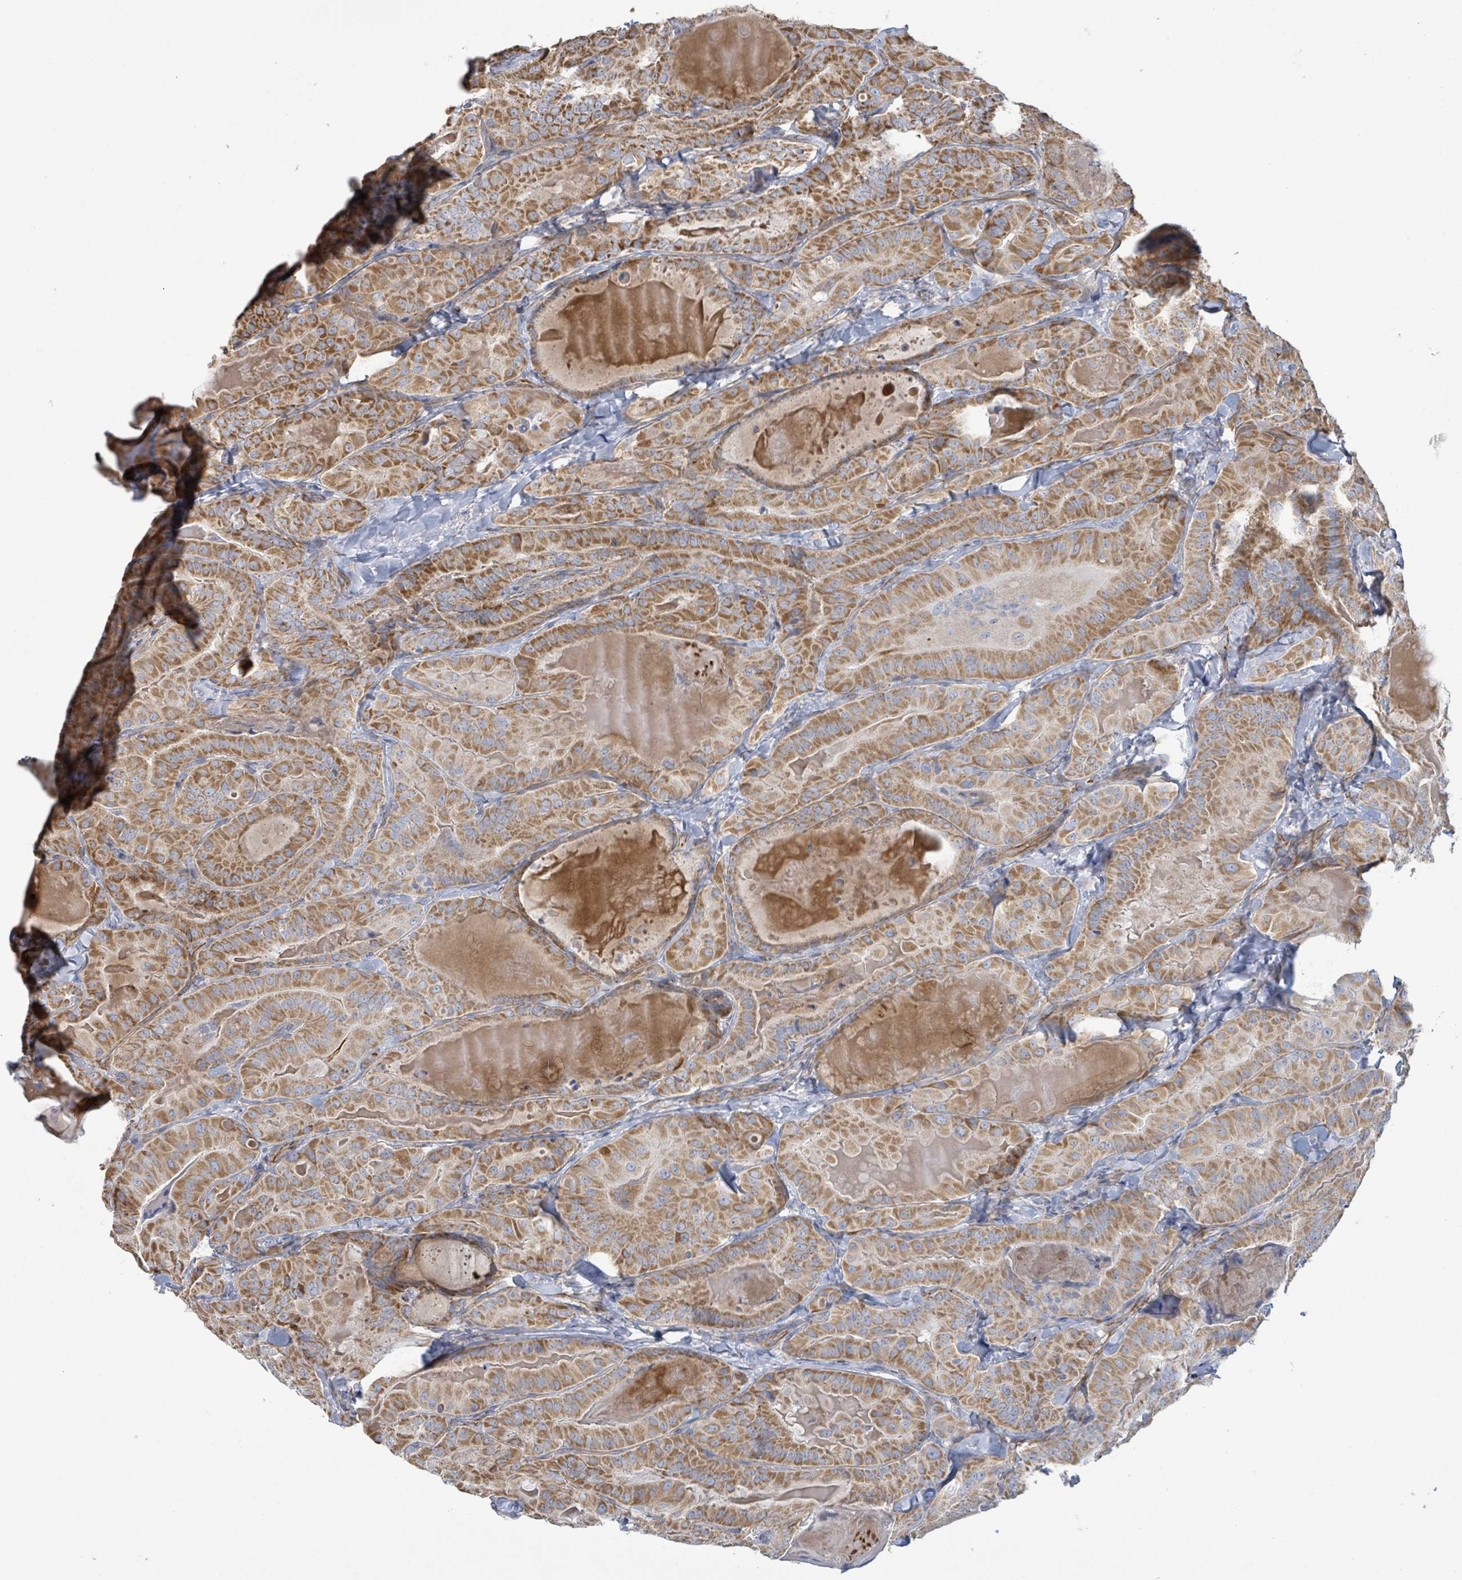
{"staining": {"intensity": "strong", "quantity": ">75%", "location": "cytoplasmic/membranous"}, "tissue": "thyroid cancer", "cell_type": "Tumor cells", "image_type": "cancer", "snomed": [{"axis": "morphology", "description": "Papillary adenocarcinoma, NOS"}, {"axis": "topography", "description": "Thyroid gland"}], "caption": "Protein positivity by IHC displays strong cytoplasmic/membranous staining in approximately >75% of tumor cells in thyroid cancer (papillary adenocarcinoma). The staining was performed using DAB to visualize the protein expression in brown, while the nuclei were stained in blue with hematoxylin (Magnification: 20x).", "gene": "ALG12", "patient": {"sex": "female", "age": 68}}